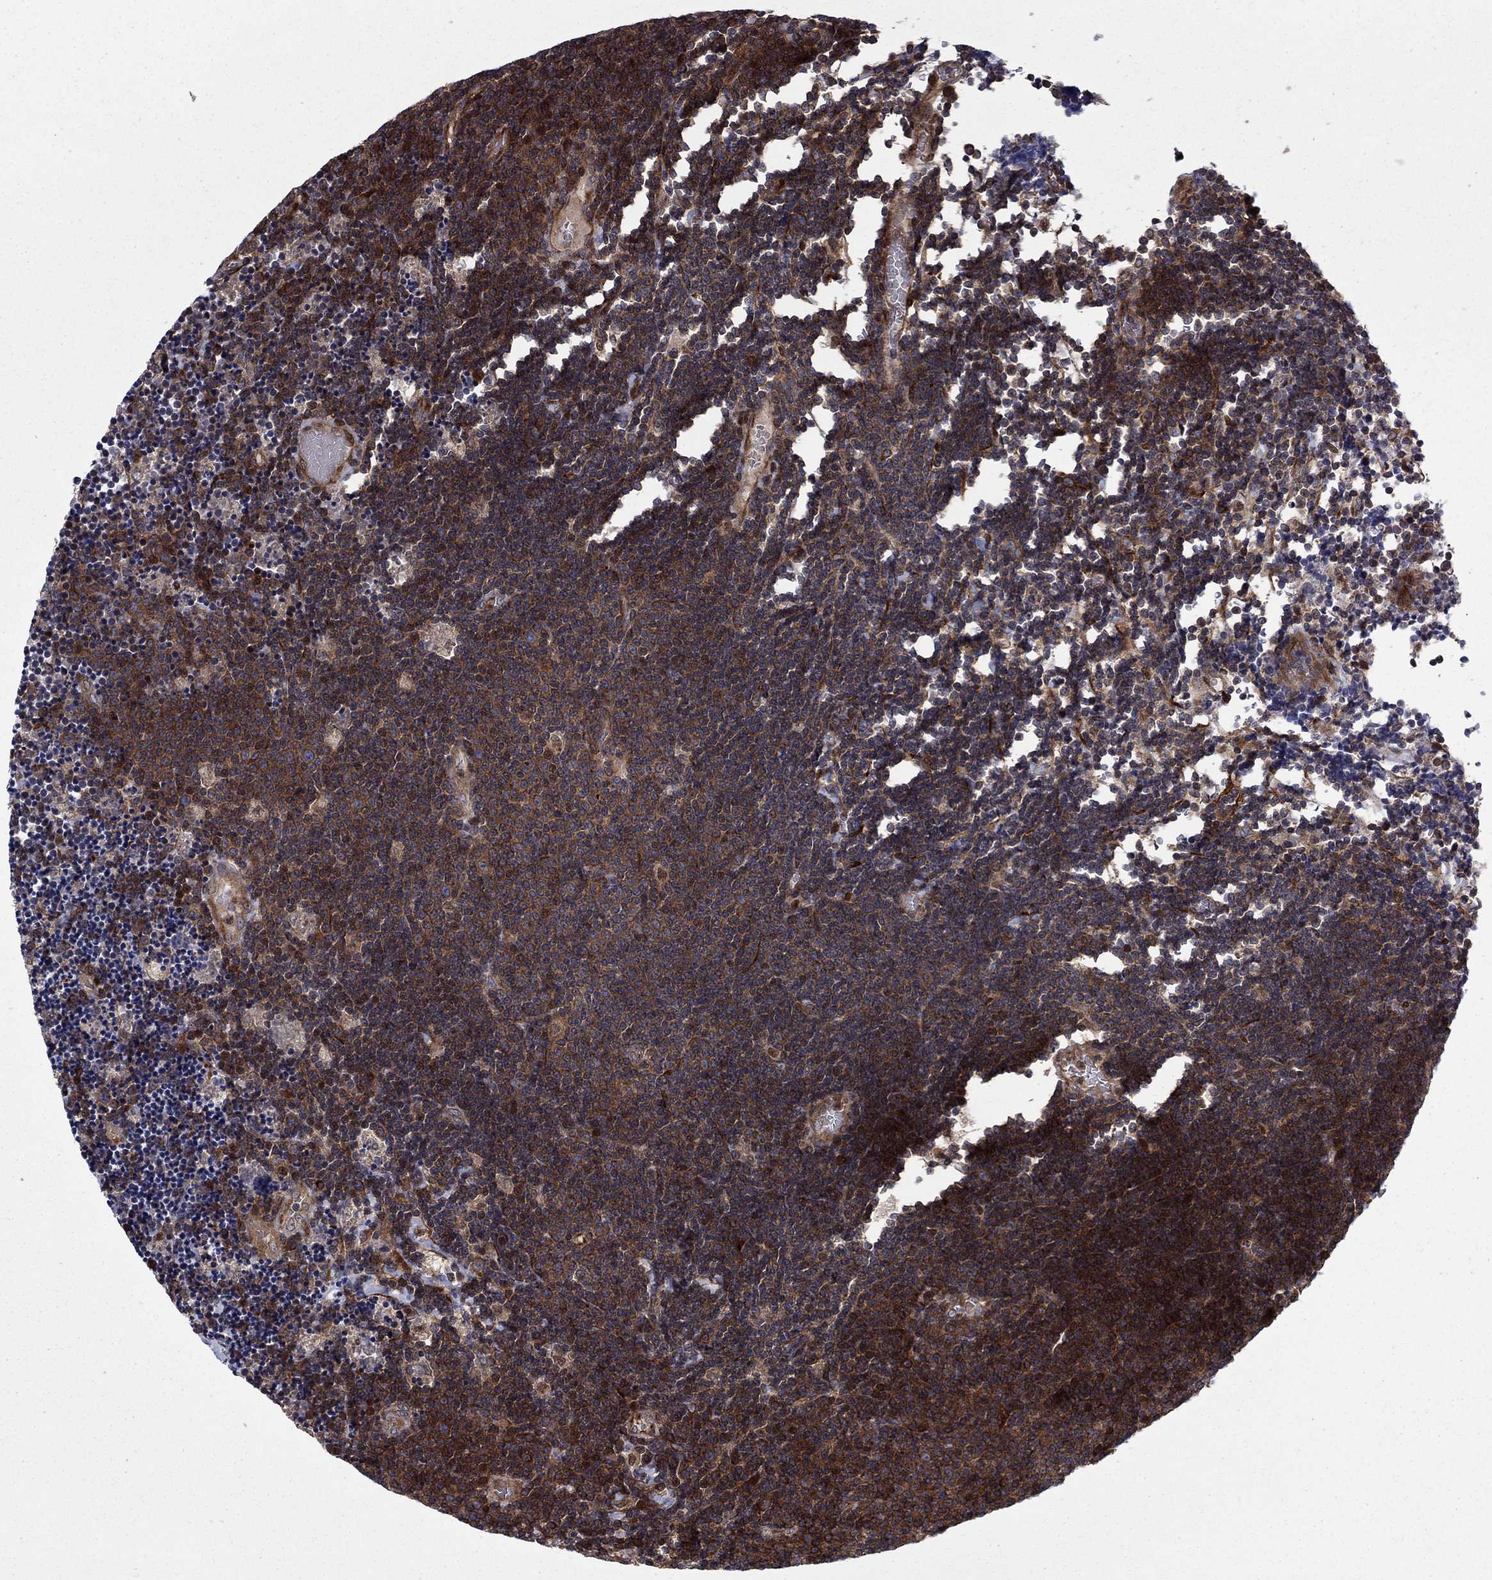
{"staining": {"intensity": "strong", "quantity": "25%-75%", "location": "cytoplasmic/membranous"}, "tissue": "lymphoma", "cell_type": "Tumor cells", "image_type": "cancer", "snomed": [{"axis": "morphology", "description": "Malignant lymphoma, non-Hodgkin's type, Low grade"}, {"axis": "topography", "description": "Brain"}], "caption": "Brown immunohistochemical staining in lymphoma reveals strong cytoplasmic/membranous staining in approximately 25%-75% of tumor cells. The protein of interest is shown in brown color, while the nuclei are stained blue.", "gene": "HDAC4", "patient": {"sex": "female", "age": 66}}